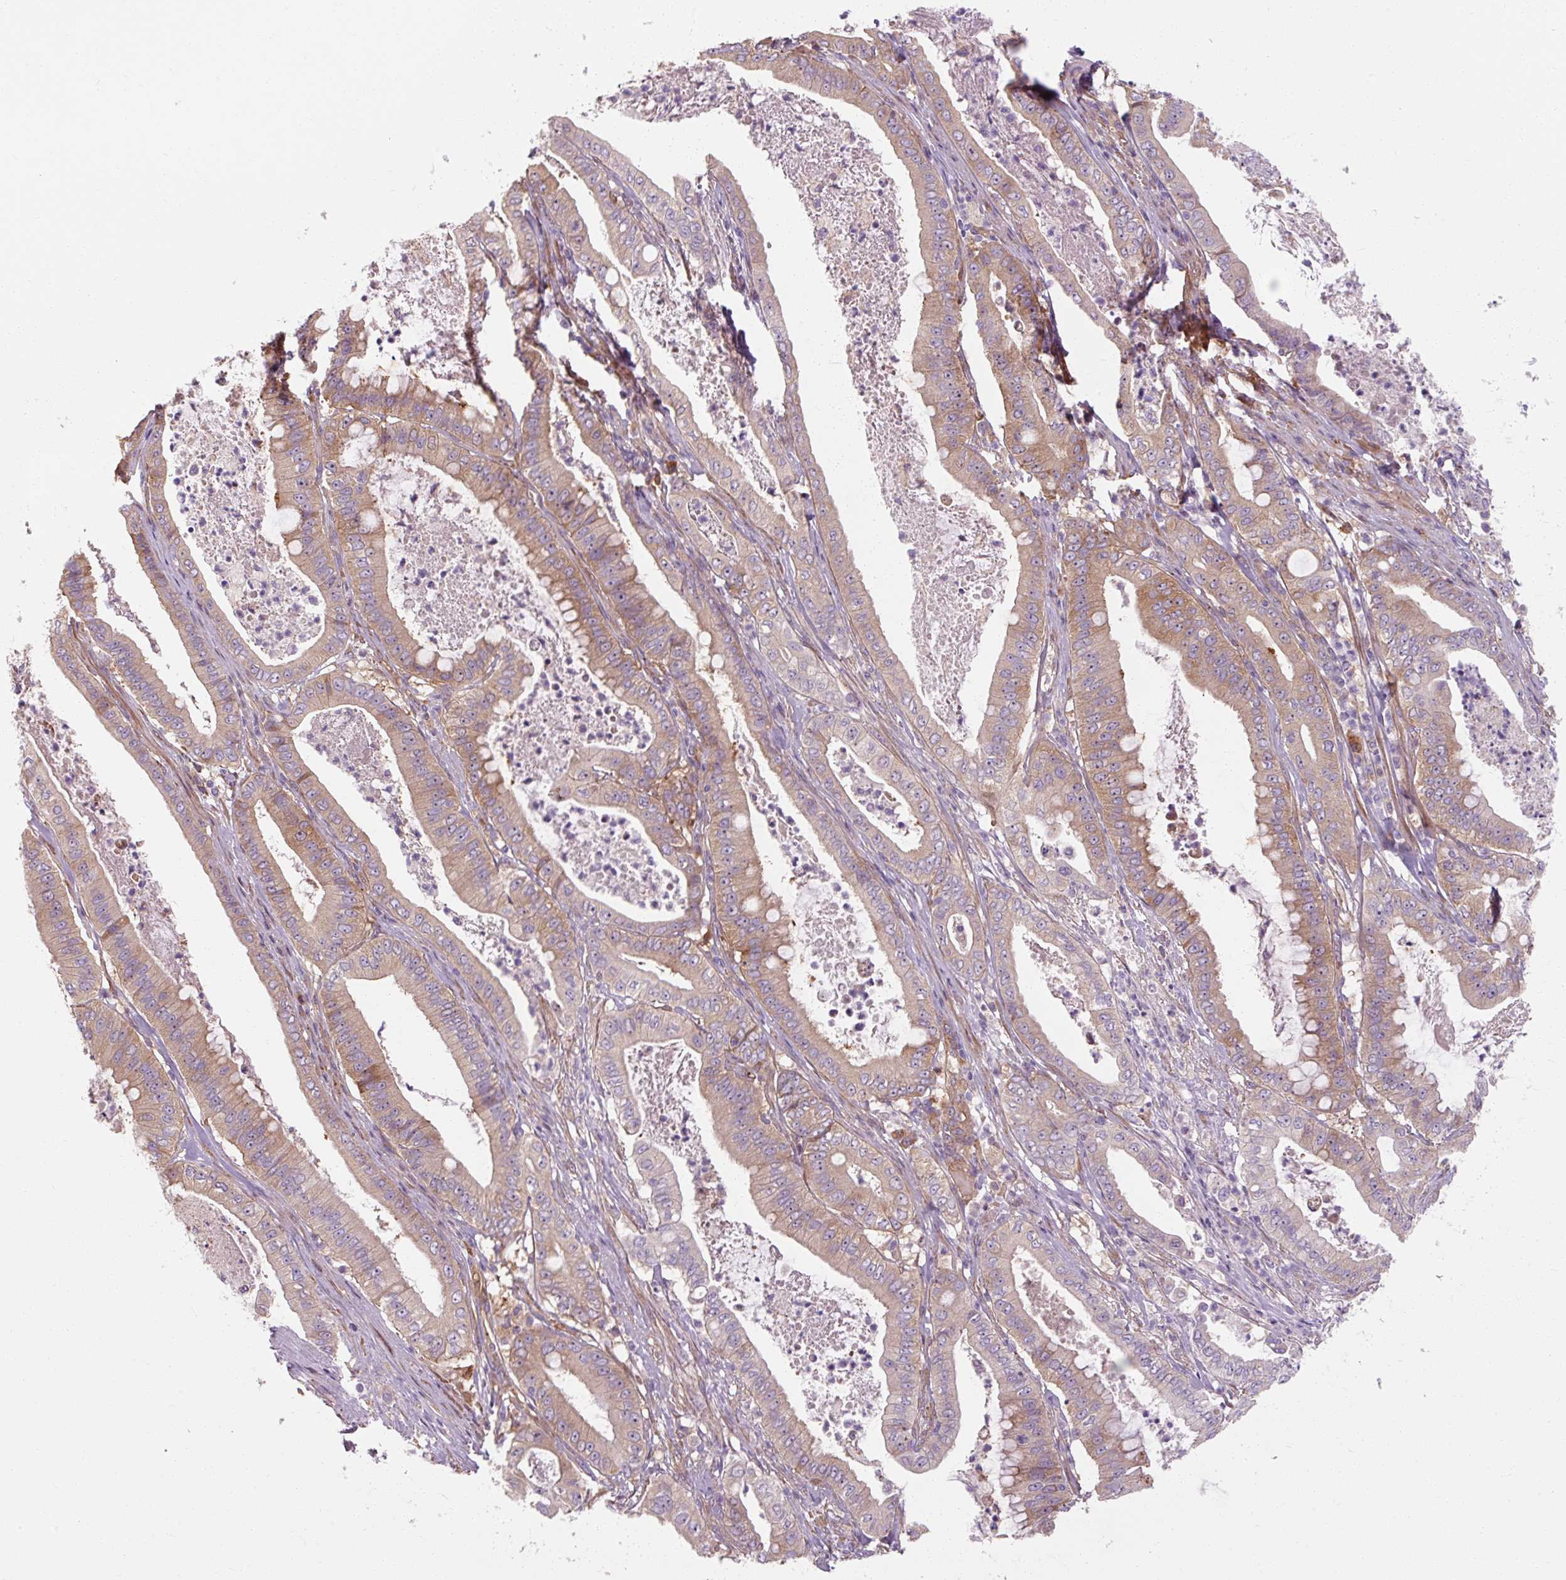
{"staining": {"intensity": "moderate", "quantity": ">75%", "location": "cytoplasmic/membranous"}, "tissue": "pancreatic cancer", "cell_type": "Tumor cells", "image_type": "cancer", "snomed": [{"axis": "morphology", "description": "Adenocarcinoma, NOS"}, {"axis": "topography", "description": "Pancreas"}], "caption": "Immunohistochemical staining of human pancreatic adenocarcinoma reveals medium levels of moderate cytoplasmic/membranous positivity in approximately >75% of tumor cells.", "gene": "TBC1D4", "patient": {"sex": "male", "age": 71}}